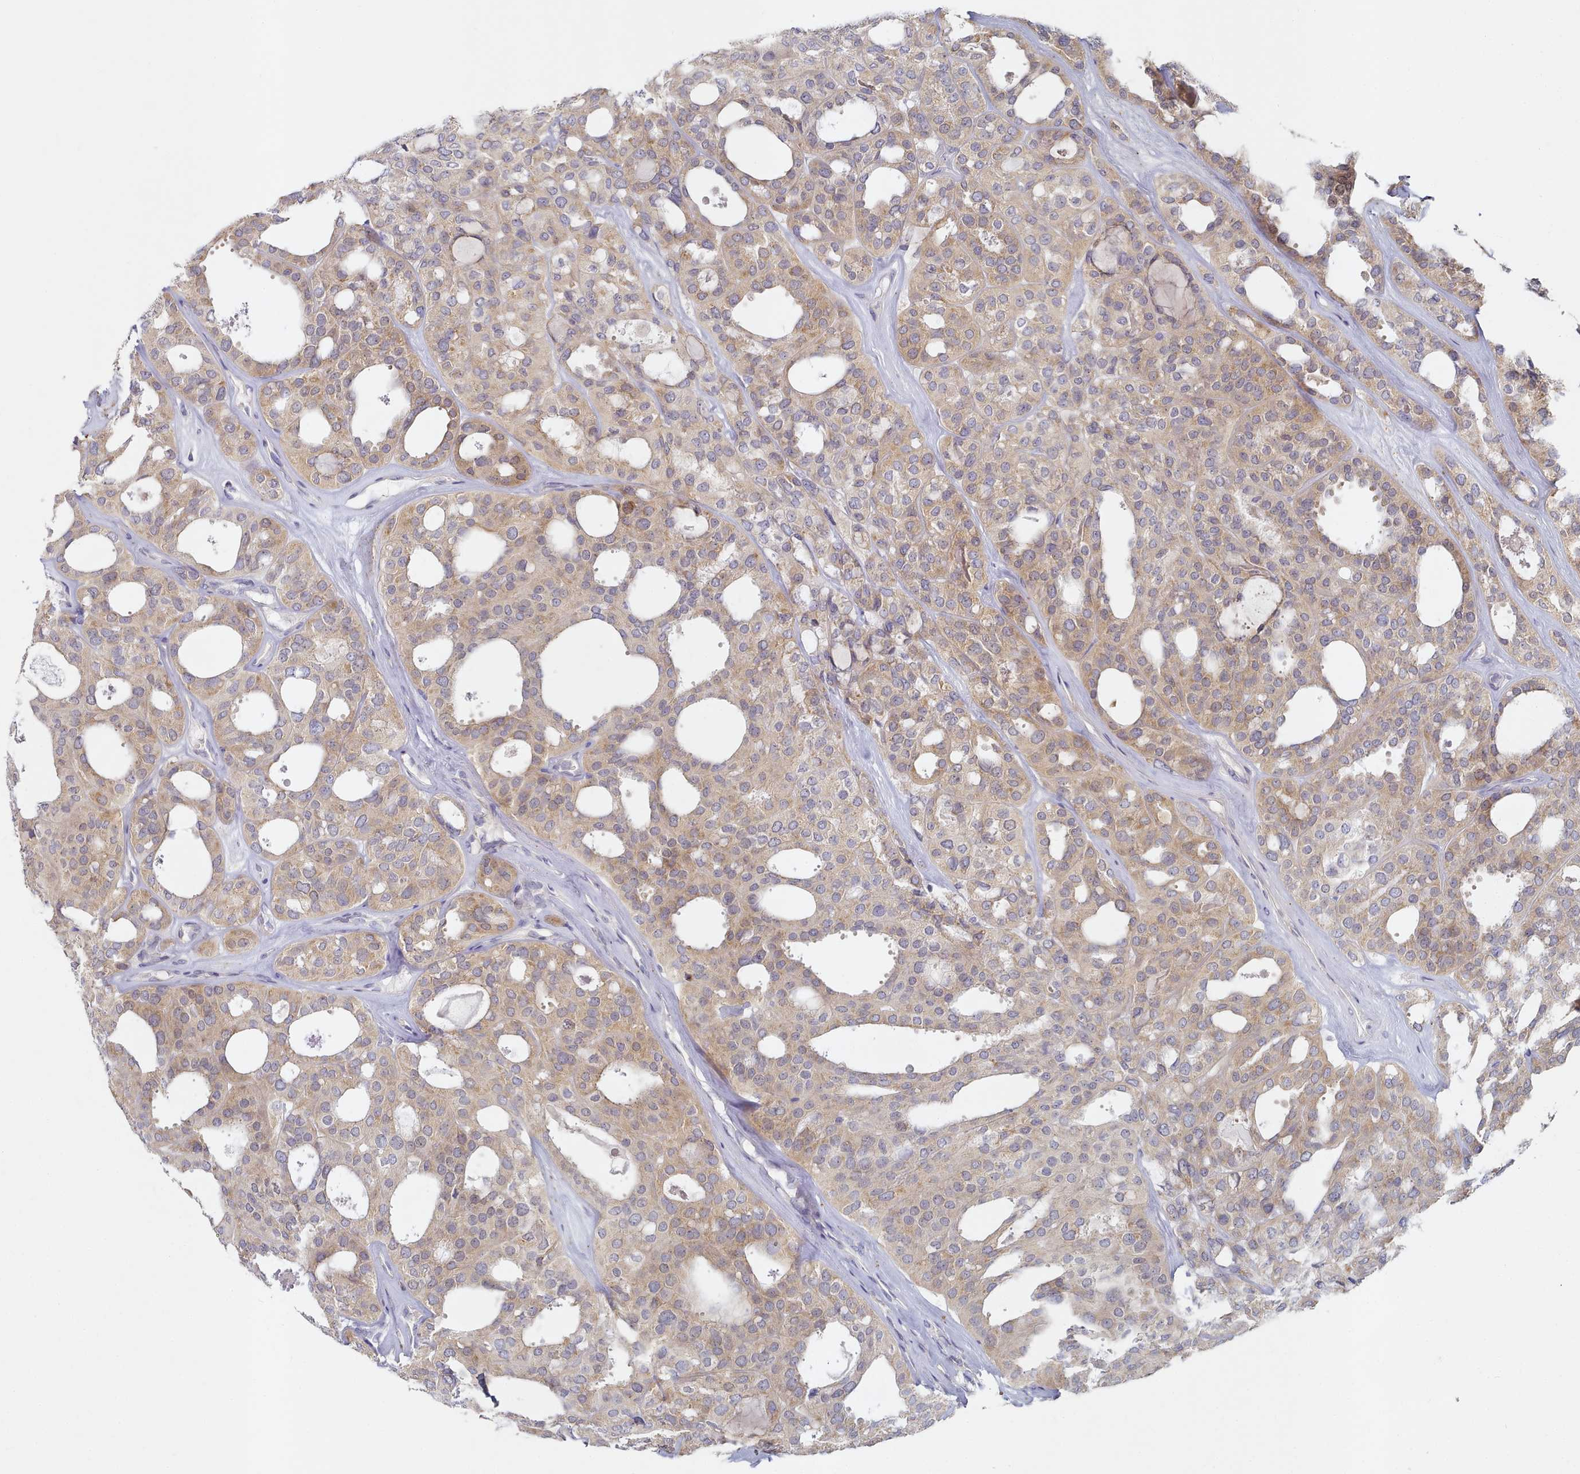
{"staining": {"intensity": "moderate", "quantity": "25%-75%", "location": "cytoplasmic/membranous"}, "tissue": "thyroid cancer", "cell_type": "Tumor cells", "image_type": "cancer", "snomed": [{"axis": "morphology", "description": "Follicular adenoma carcinoma, NOS"}, {"axis": "topography", "description": "Thyroid gland"}], "caption": "A high-resolution histopathology image shows immunohistochemistry staining of thyroid follicular adenoma carcinoma, which displays moderate cytoplasmic/membranous positivity in about 25%-75% of tumor cells.", "gene": "TYW1B", "patient": {"sex": "male", "age": 75}}